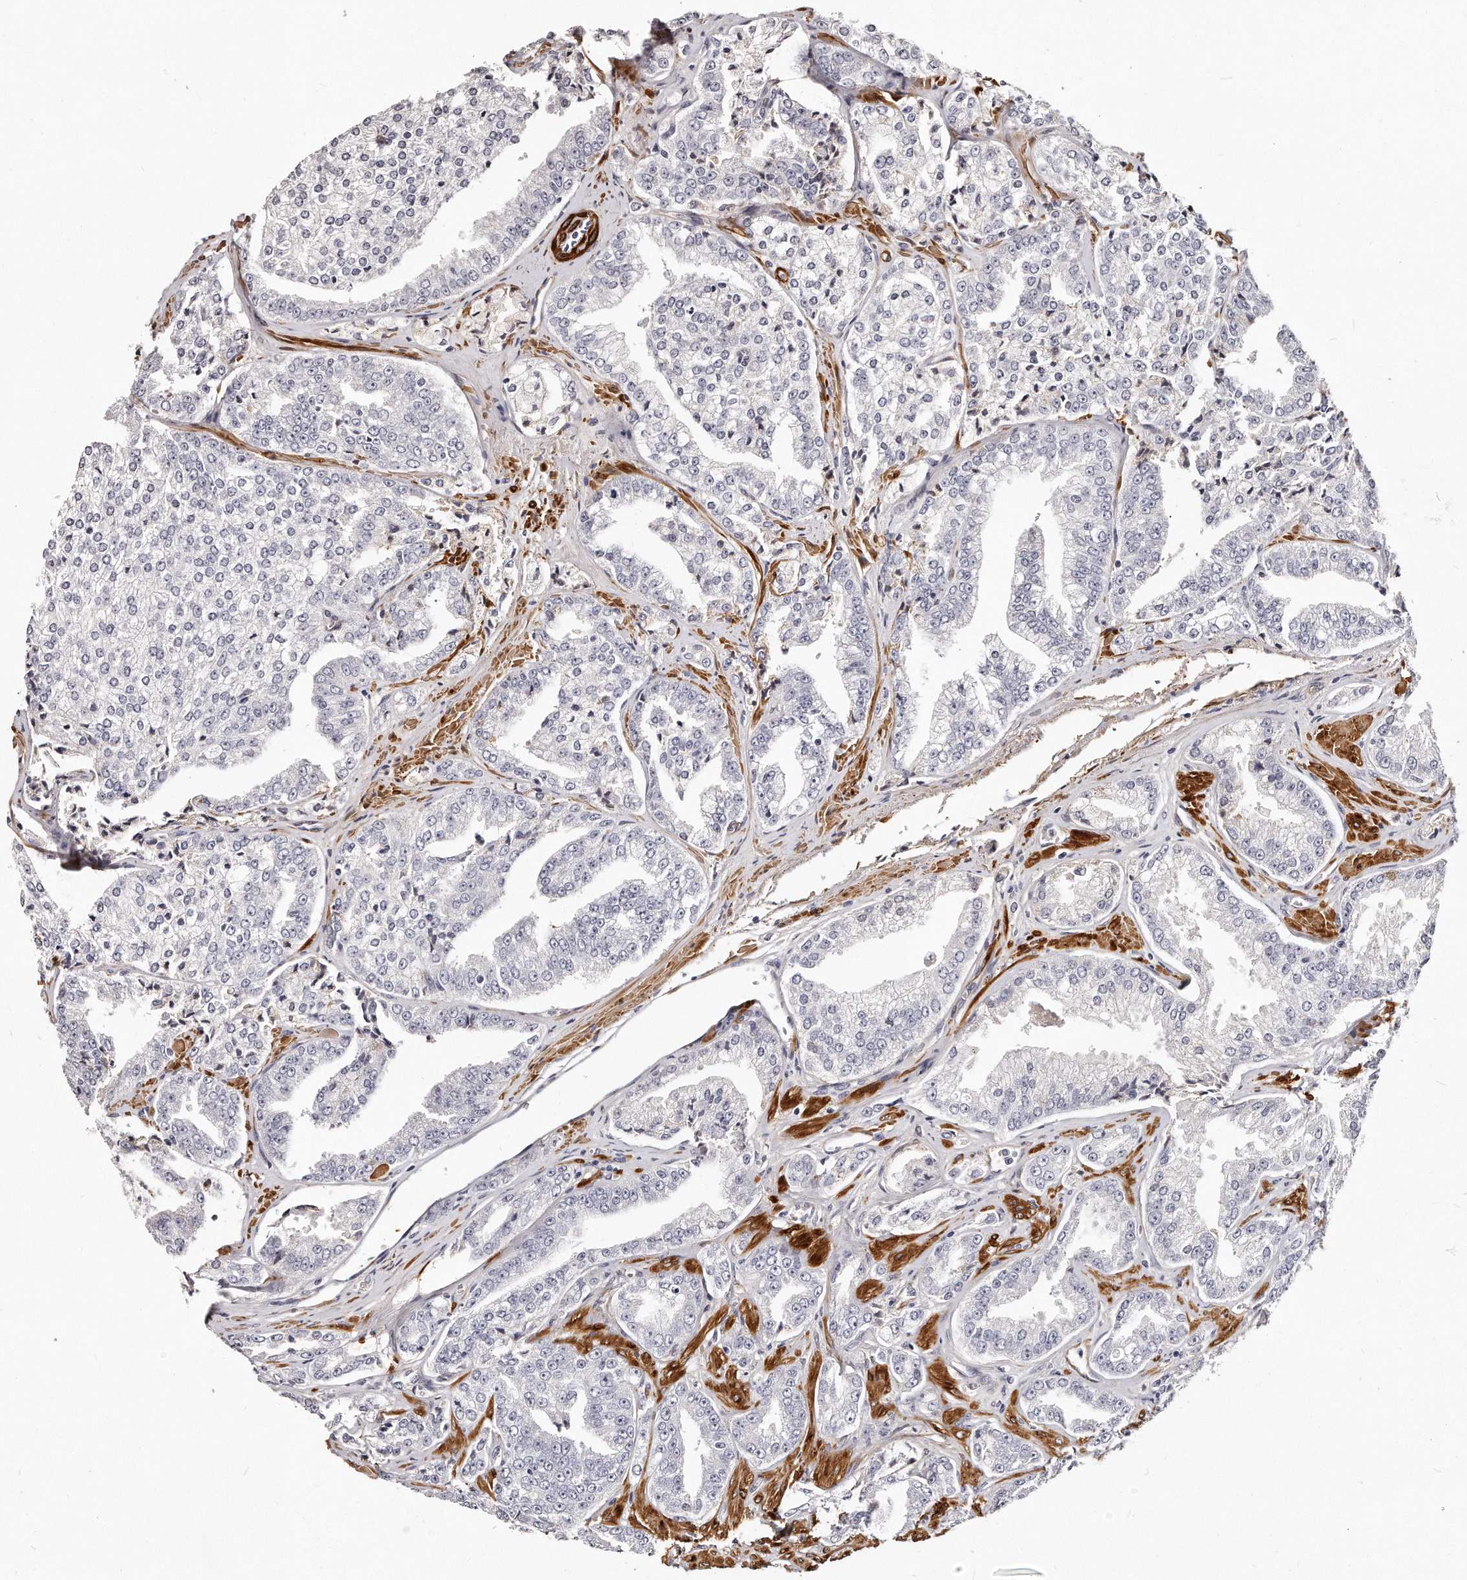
{"staining": {"intensity": "negative", "quantity": "none", "location": "none"}, "tissue": "prostate cancer", "cell_type": "Tumor cells", "image_type": "cancer", "snomed": [{"axis": "morphology", "description": "Adenocarcinoma, High grade"}, {"axis": "topography", "description": "Prostate"}], "caption": "Tumor cells show no significant expression in prostate adenocarcinoma (high-grade). (Stains: DAB IHC with hematoxylin counter stain, Microscopy: brightfield microscopy at high magnification).", "gene": "LMOD1", "patient": {"sex": "male", "age": 71}}